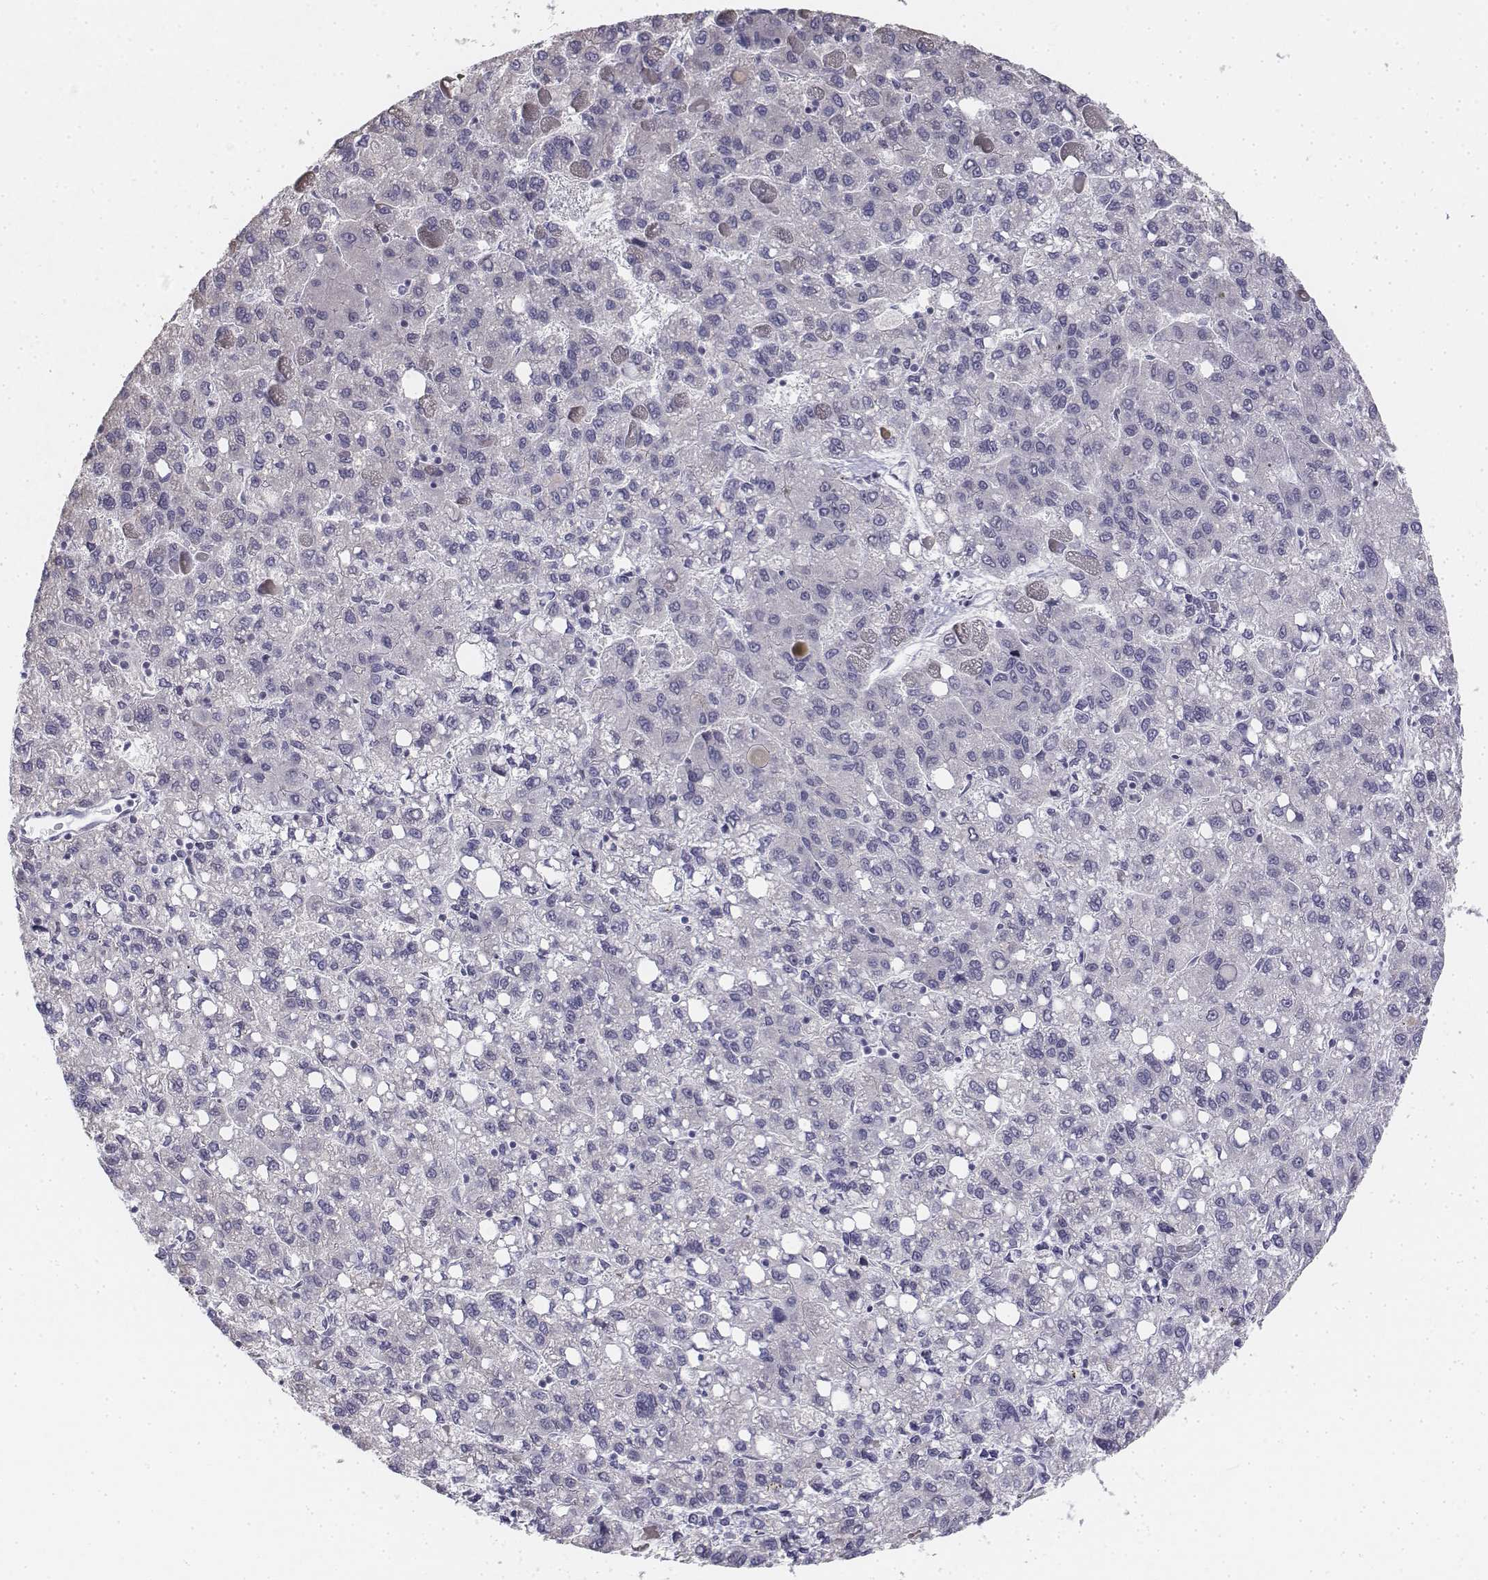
{"staining": {"intensity": "negative", "quantity": "none", "location": "none"}, "tissue": "liver cancer", "cell_type": "Tumor cells", "image_type": "cancer", "snomed": [{"axis": "morphology", "description": "Carcinoma, Hepatocellular, NOS"}, {"axis": "topography", "description": "Liver"}], "caption": "Tumor cells are negative for brown protein staining in hepatocellular carcinoma (liver).", "gene": "PENK", "patient": {"sex": "female", "age": 82}}